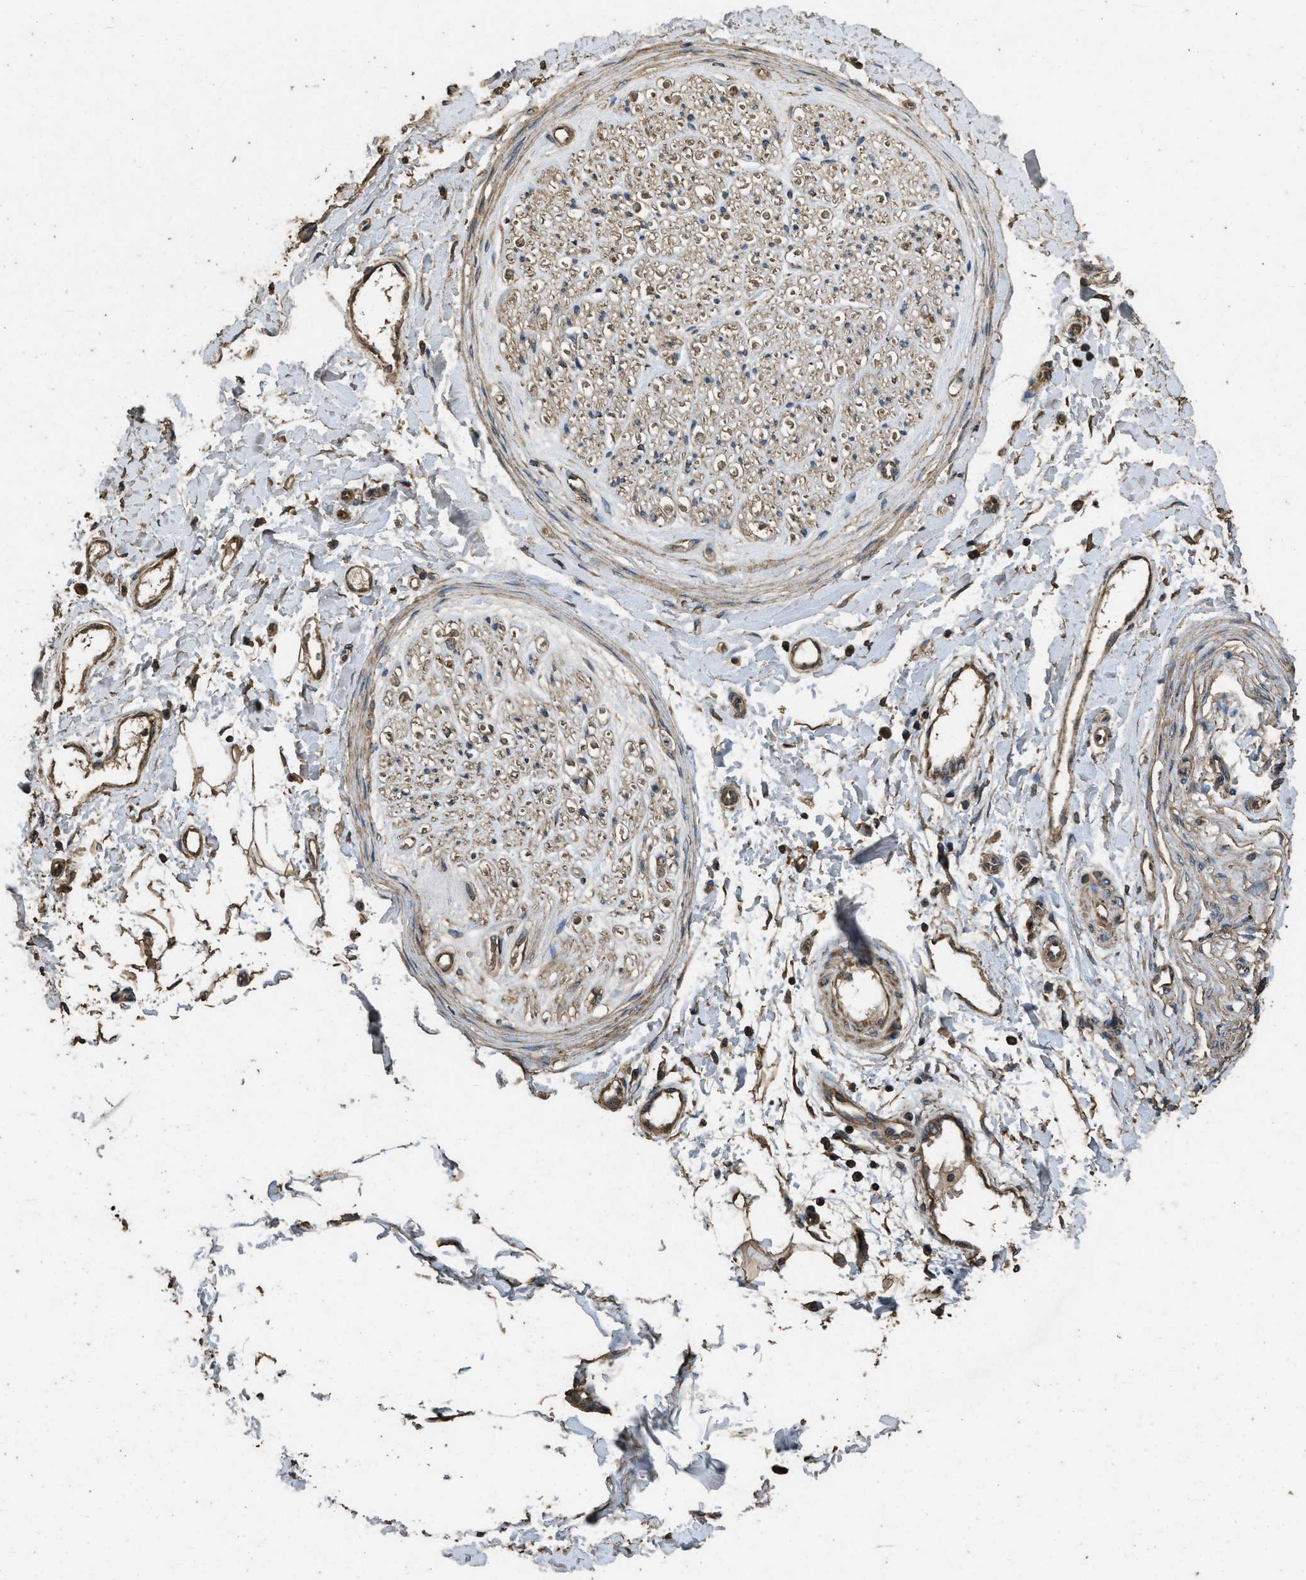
{"staining": {"intensity": "strong", "quantity": ">75%", "location": "cytoplasmic/membranous"}, "tissue": "adipose tissue", "cell_type": "Adipocytes", "image_type": "normal", "snomed": [{"axis": "morphology", "description": "Normal tissue, NOS"}, {"axis": "morphology", "description": "Squamous cell carcinoma, NOS"}, {"axis": "topography", "description": "Skin"}, {"axis": "topography", "description": "Peripheral nerve tissue"}], "caption": "Adipocytes demonstrate high levels of strong cytoplasmic/membranous staining in approximately >75% of cells in normal adipose tissue.", "gene": "CYRIA", "patient": {"sex": "male", "age": 83}}